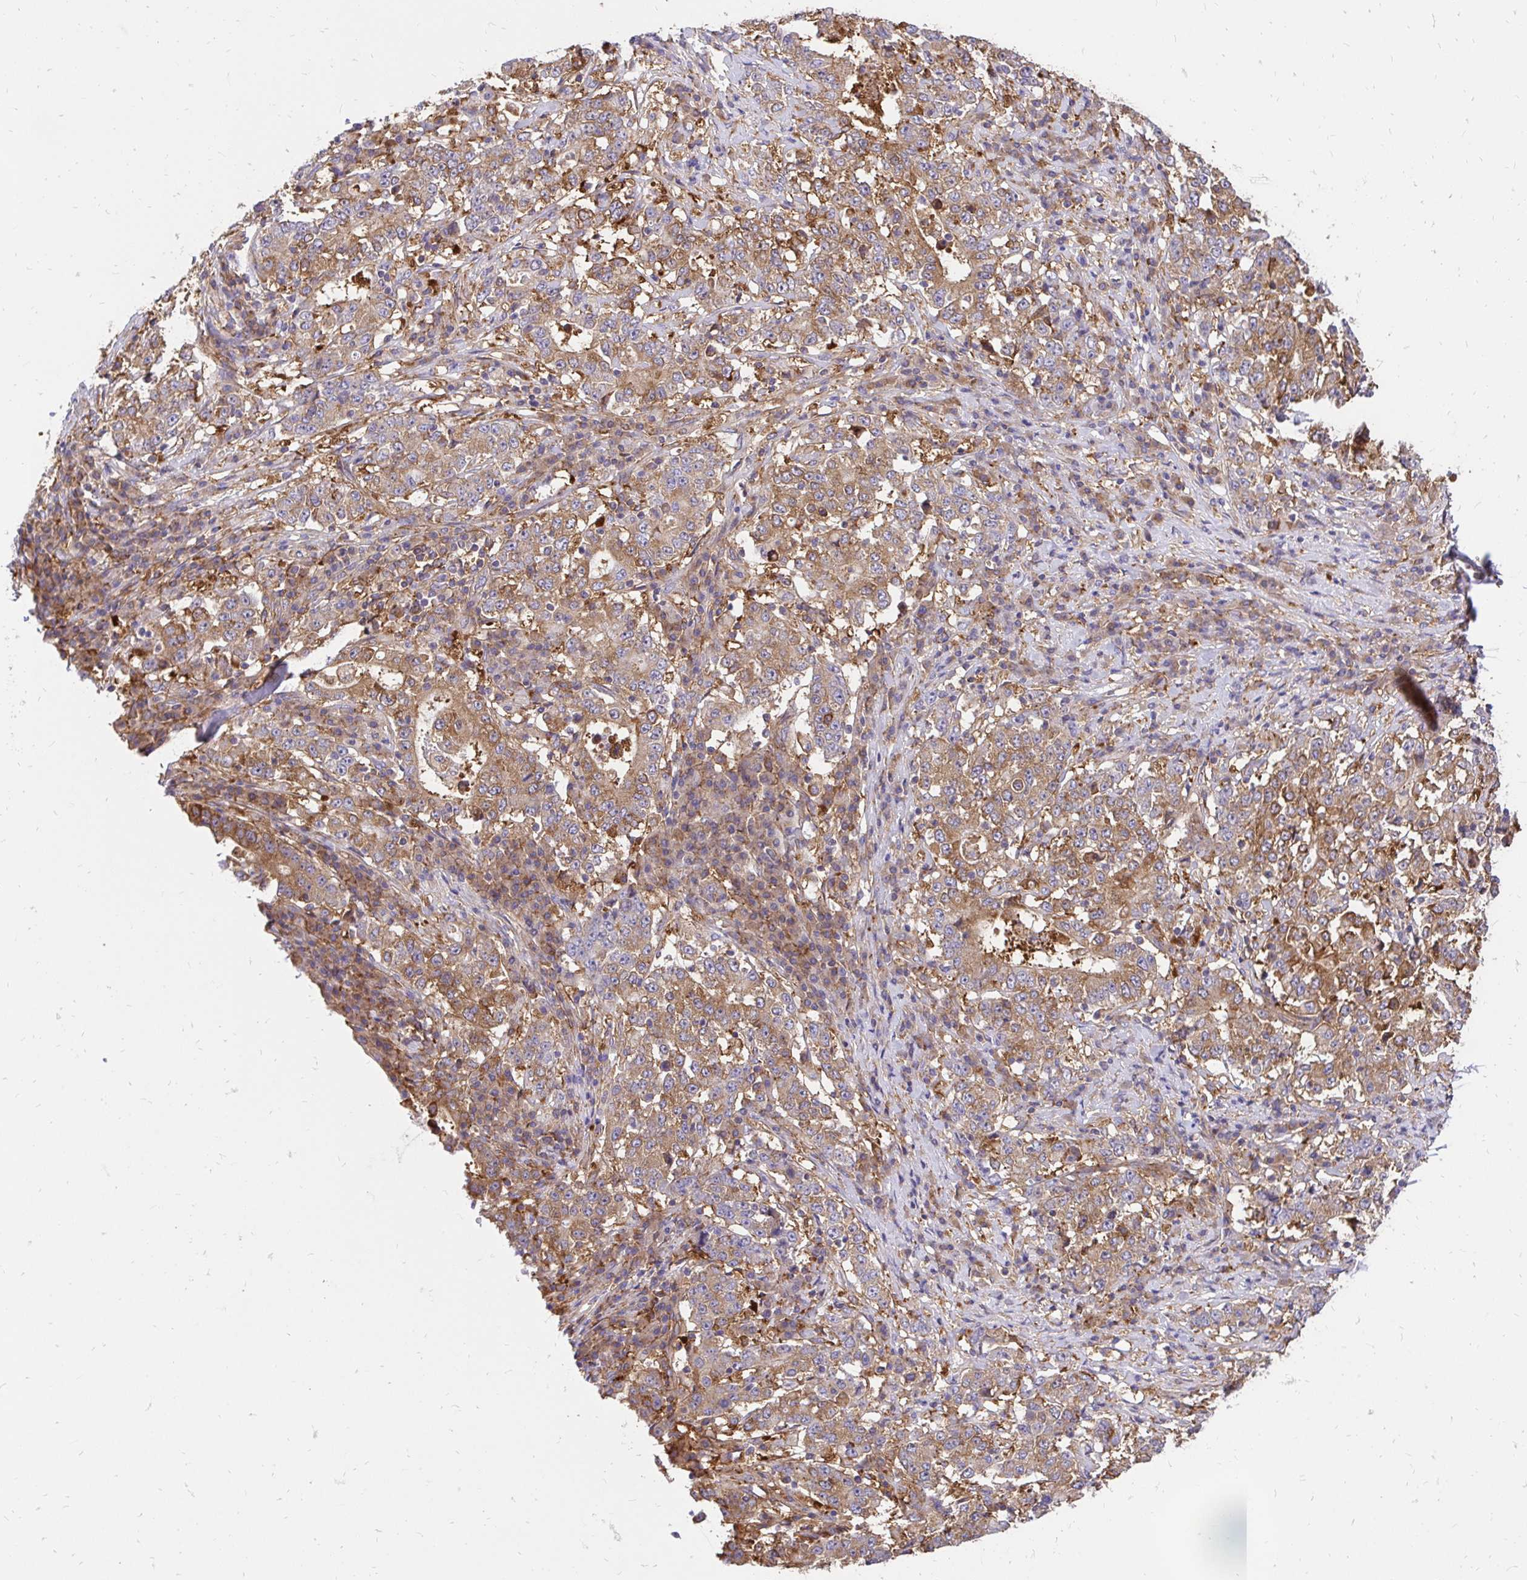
{"staining": {"intensity": "moderate", "quantity": ">75%", "location": "cytoplasmic/membranous"}, "tissue": "stomach cancer", "cell_type": "Tumor cells", "image_type": "cancer", "snomed": [{"axis": "morphology", "description": "Adenocarcinoma, NOS"}, {"axis": "topography", "description": "Stomach"}], "caption": "IHC image of stomach adenocarcinoma stained for a protein (brown), which reveals medium levels of moderate cytoplasmic/membranous staining in approximately >75% of tumor cells.", "gene": "ABCB10", "patient": {"sex": "male", "age": 59}}